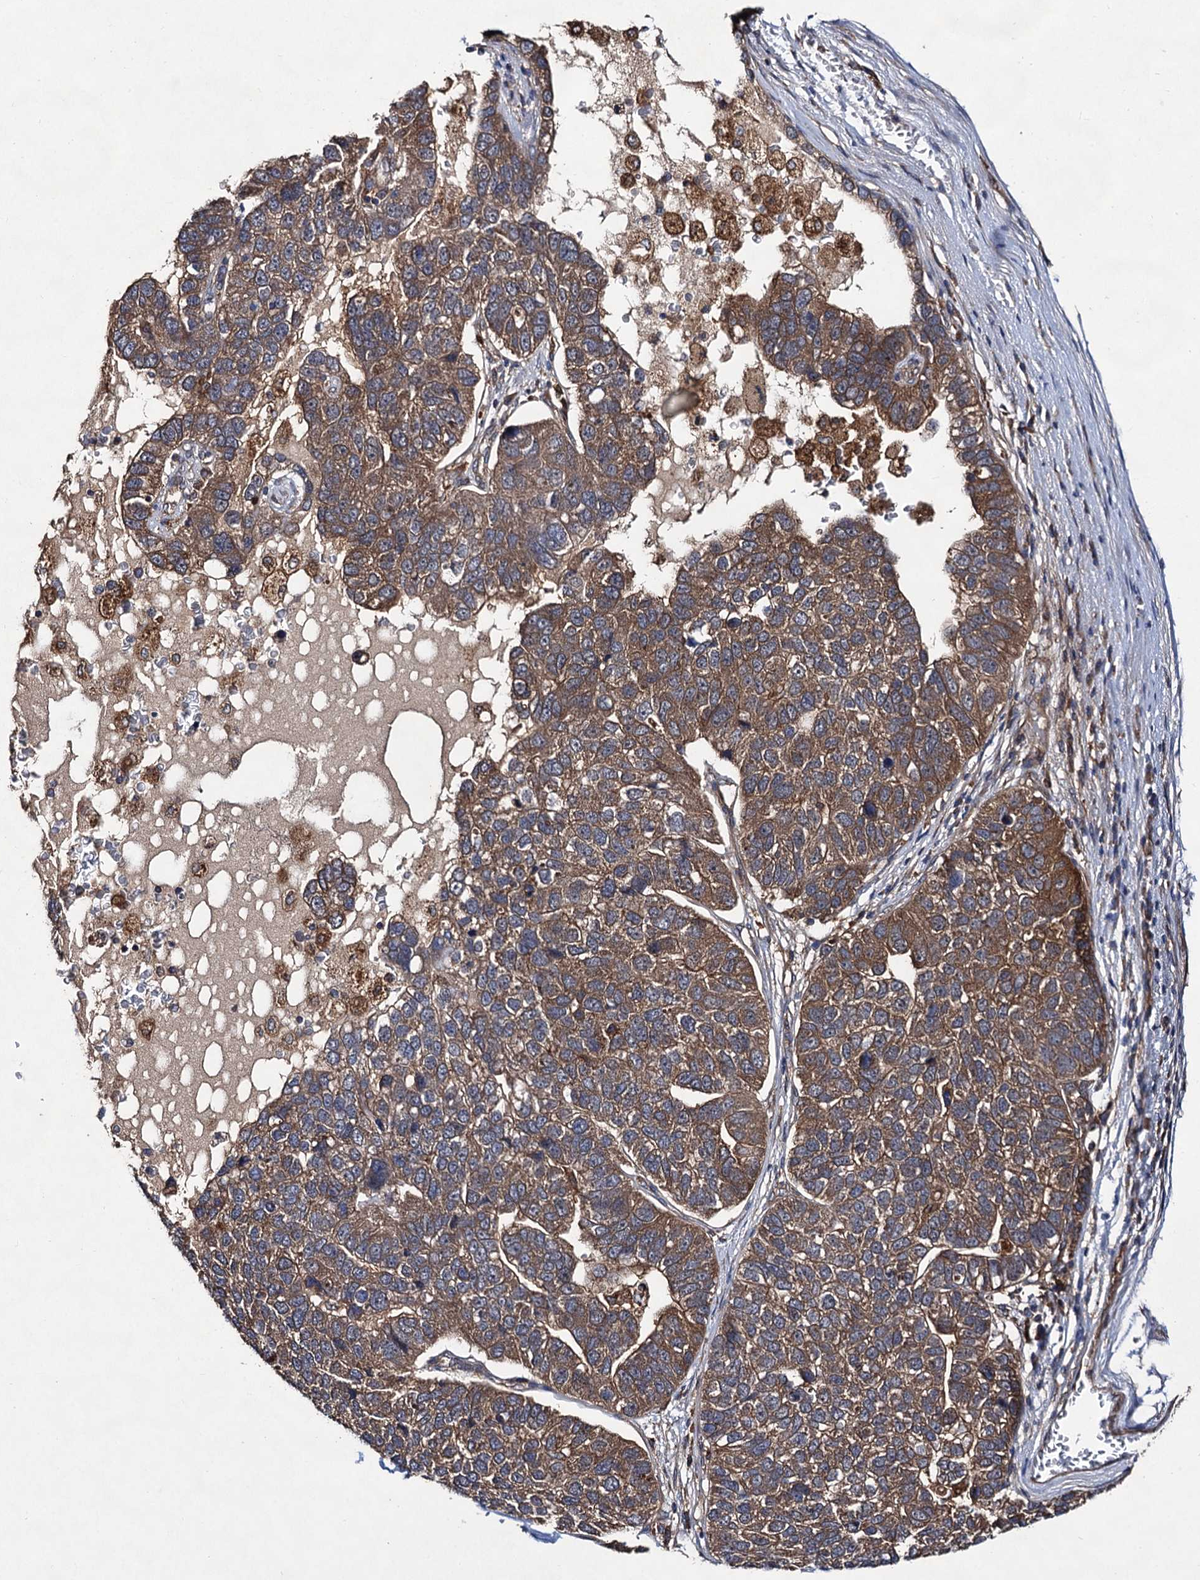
{"staining": {"intensity": "moderate", "quantity": ">75%", "location": "cytoplasmic/membranous"}, "tissue": "pancreatic cancer", "cell_type": "Tumor cells", "image_type": "cancer", "snomed": [{"axis": "morphology", "description": "Adenocarcinoma, NOS"}, {"axis": "topography", "description": "Pancreas"}], "caption": "Protein staining demonstrates moderate cytoplasmic/membranous expression in about >75% of tumor cells in pancreatic cancer (adenocarcinoma).", "gene": "VPS29", "patient": {"sex": "female", "age": 61}}